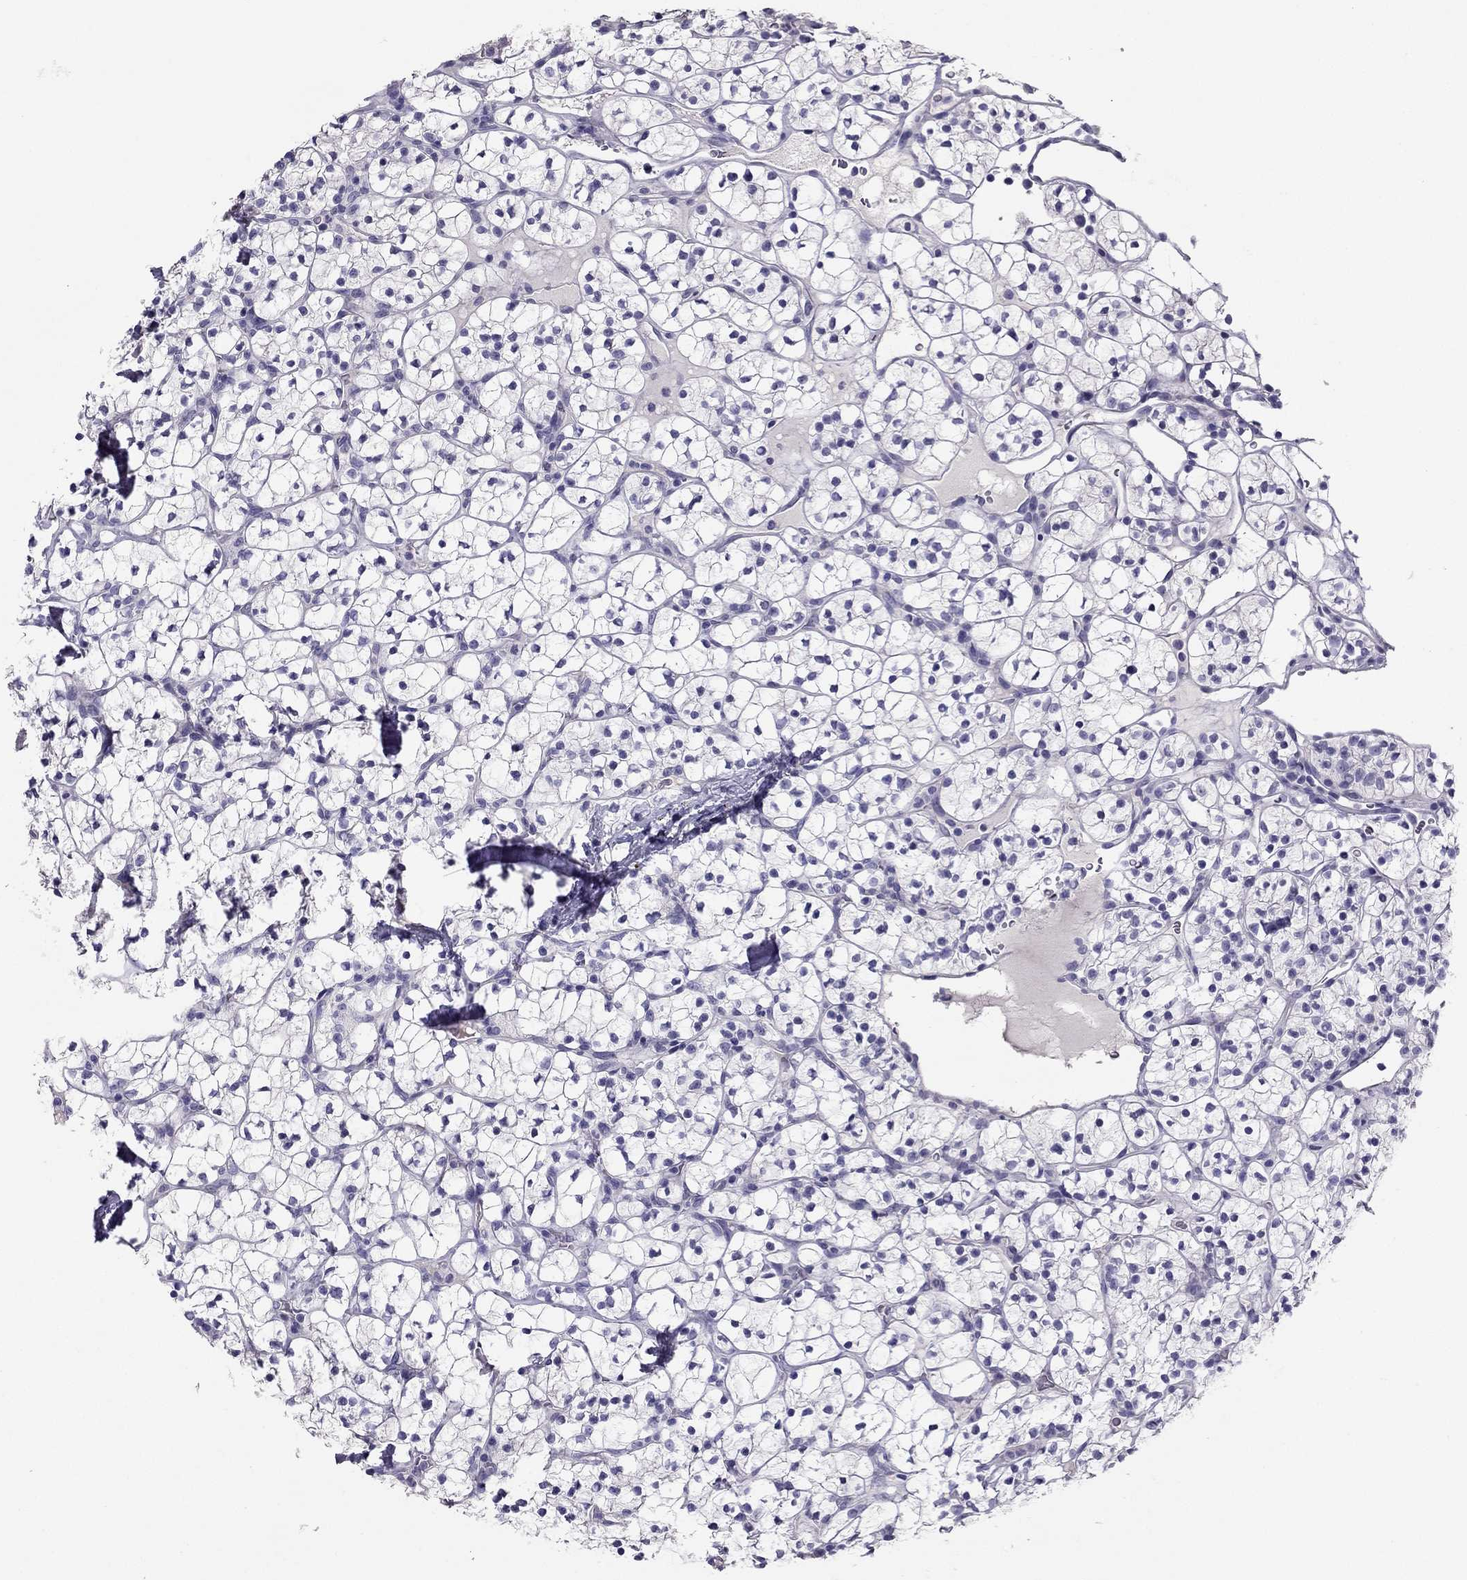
{"staining": {"intensity": "negative", "quantity": "none", "location": "none"}, "tissue": "renal cancer", "cell_type": "Tumor cells", "image_type": "cancer", "snomed": [{"axis": "morphology", "description": "Adenocarcinoma, NOS"}, {"axis": "topography", "description": "Kidney"}], "caption": "This is an immunohistochemistry (IHC) image of adenocarcinoma (renal). There is no expression in tumor cells.", "gene": "RHO", "patient": {"sex": "female", "age": 89}}